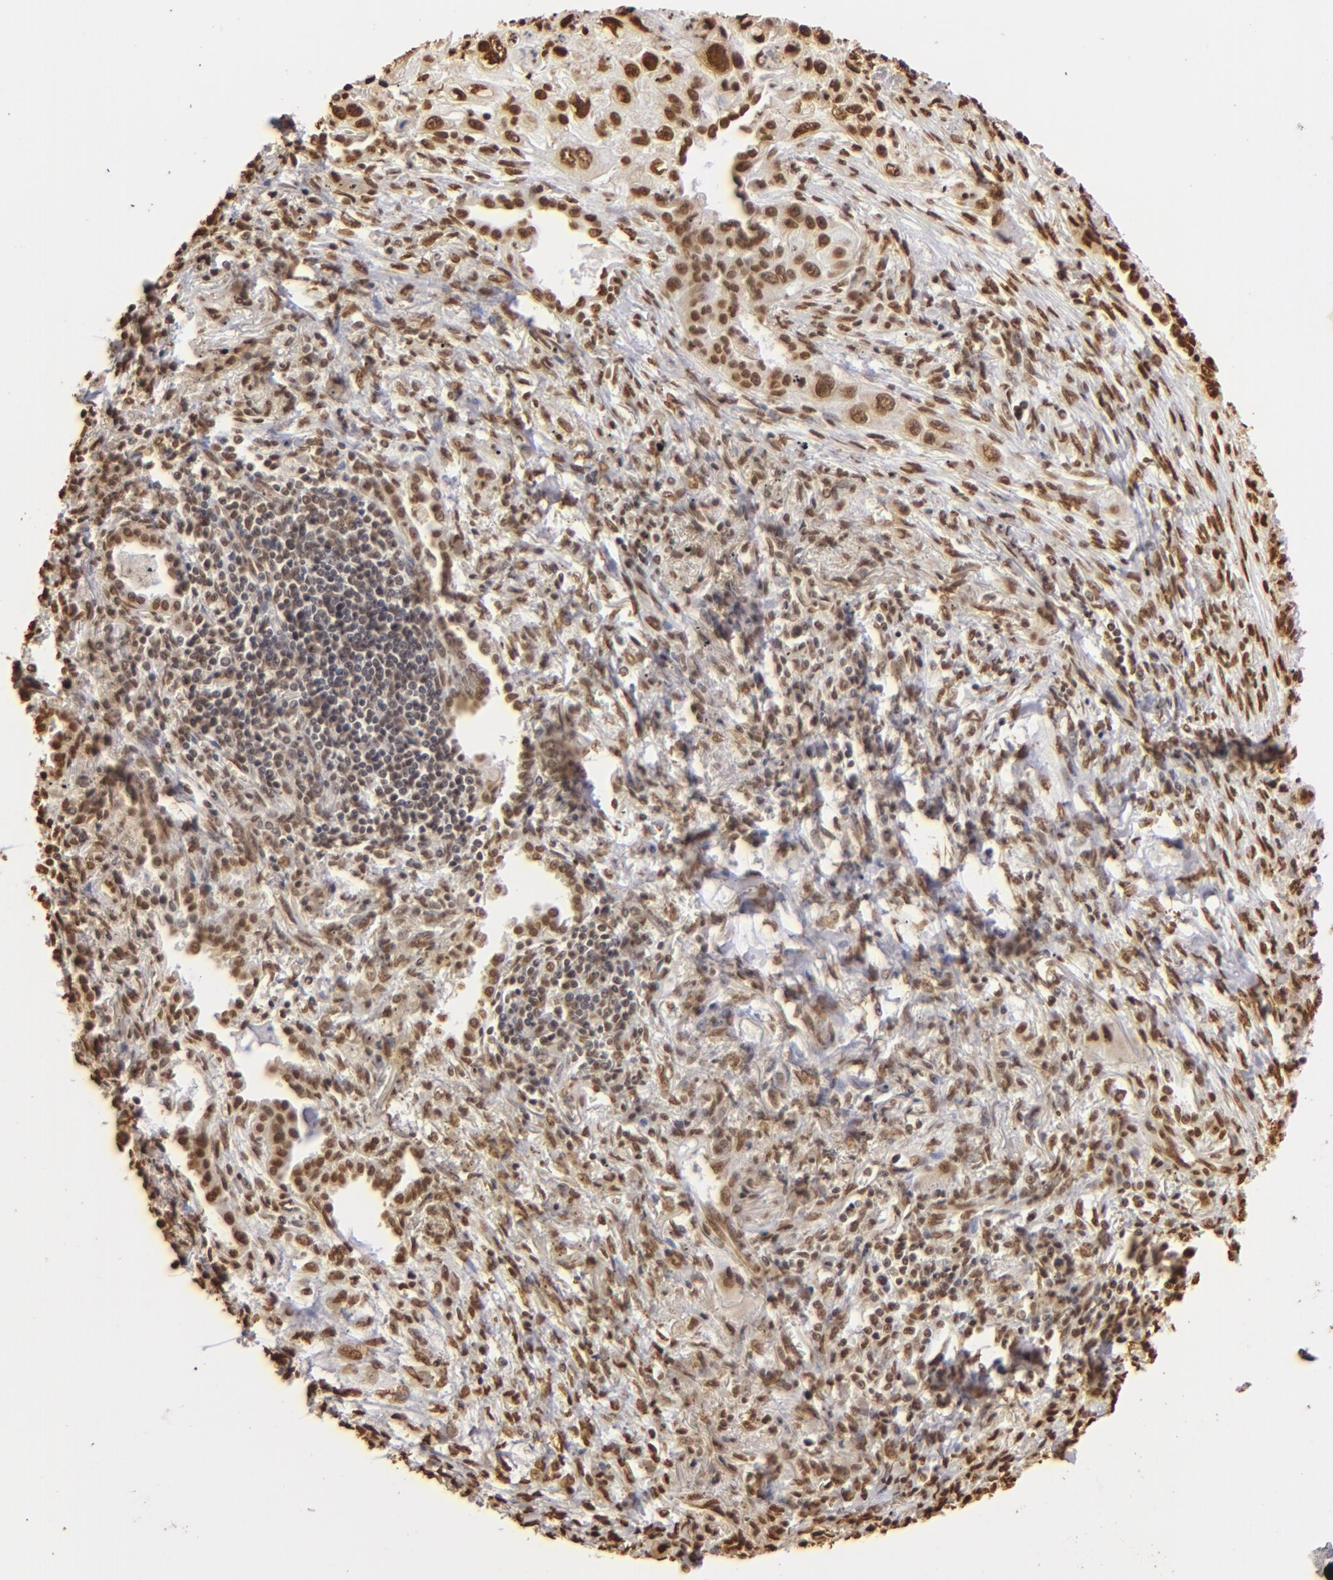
{"staining": {"intensity": "strong", "quantity": ">75%", "location": "nuclear"}, "tissue": "lung cancer", "cell_type": "Tumor cells", "image_type": "cancer", "snomed": [{"axis": "morphology", "description": "Squamous cell carcinoma, NOS"}, {"axis": "topography", "description": "Lung"}], "caption": "IHC (DAB) staining of human lung squamous cell carcinoma displays strong nuclear protein positivity in approximately >75% of tumor cells. The protein is shown in brown color, while the nuclei are stained blue.", "gene": "ILF3", "patient": {"sex": "male", "age": 71}}